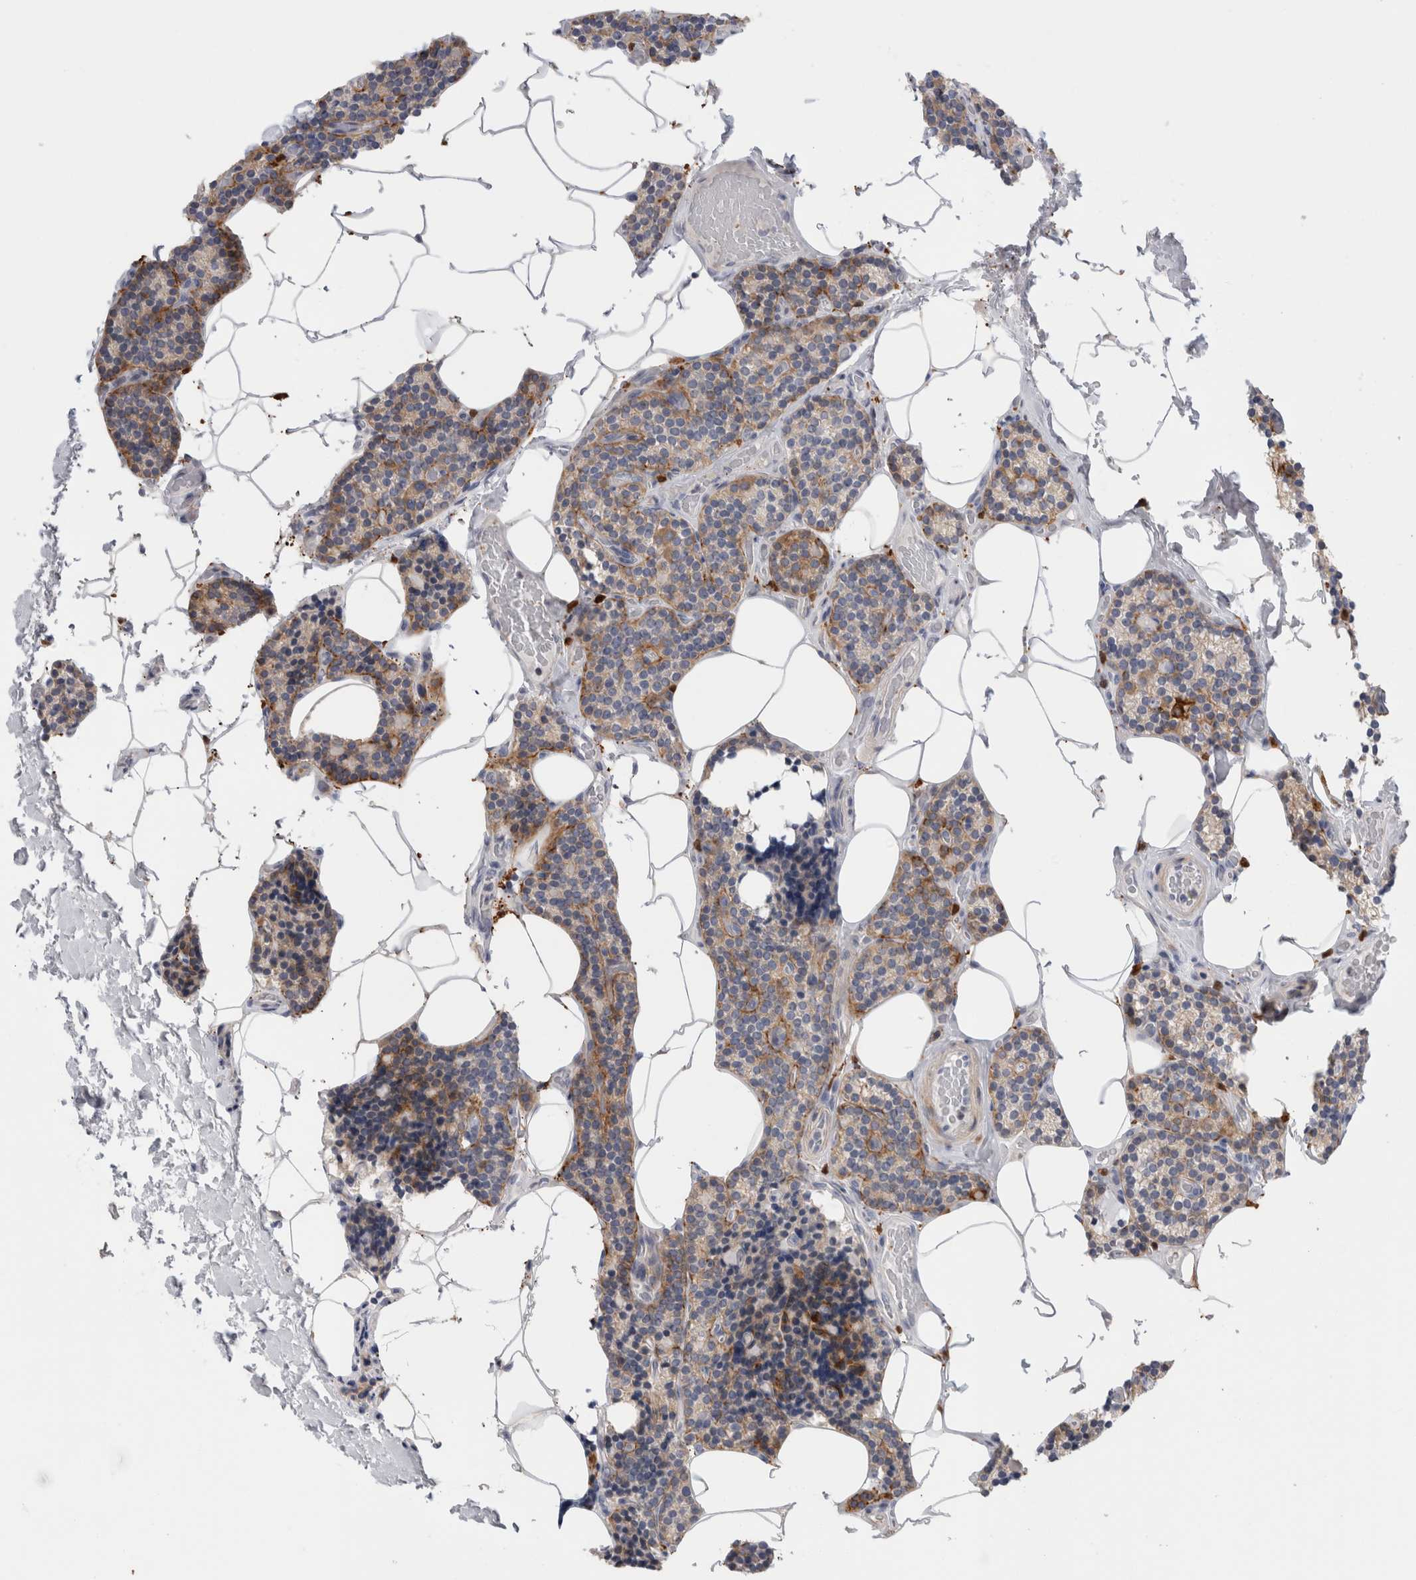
{"staining": {"intensity": "weak", "quantity": "25%-75%", "location": "cytoplasmic/membranous"}, "tissue": "parathyroid gland", "cell_type": "Glandular cells", "image_type": "normal", "snomed": [{"axis": "morphology", "description": "Normal tissue, NOS"}, {"axis": "topography", "description": "Parathyroid gland"}], "caption": "Protein analysis of unremarkable parathyroid gland displays weak cytoplasmic/membranous staining in approximately 25%-75% of glandular cells.", "gene": "SLC20A2", "patient": {"sex": "male", "age": 52}}